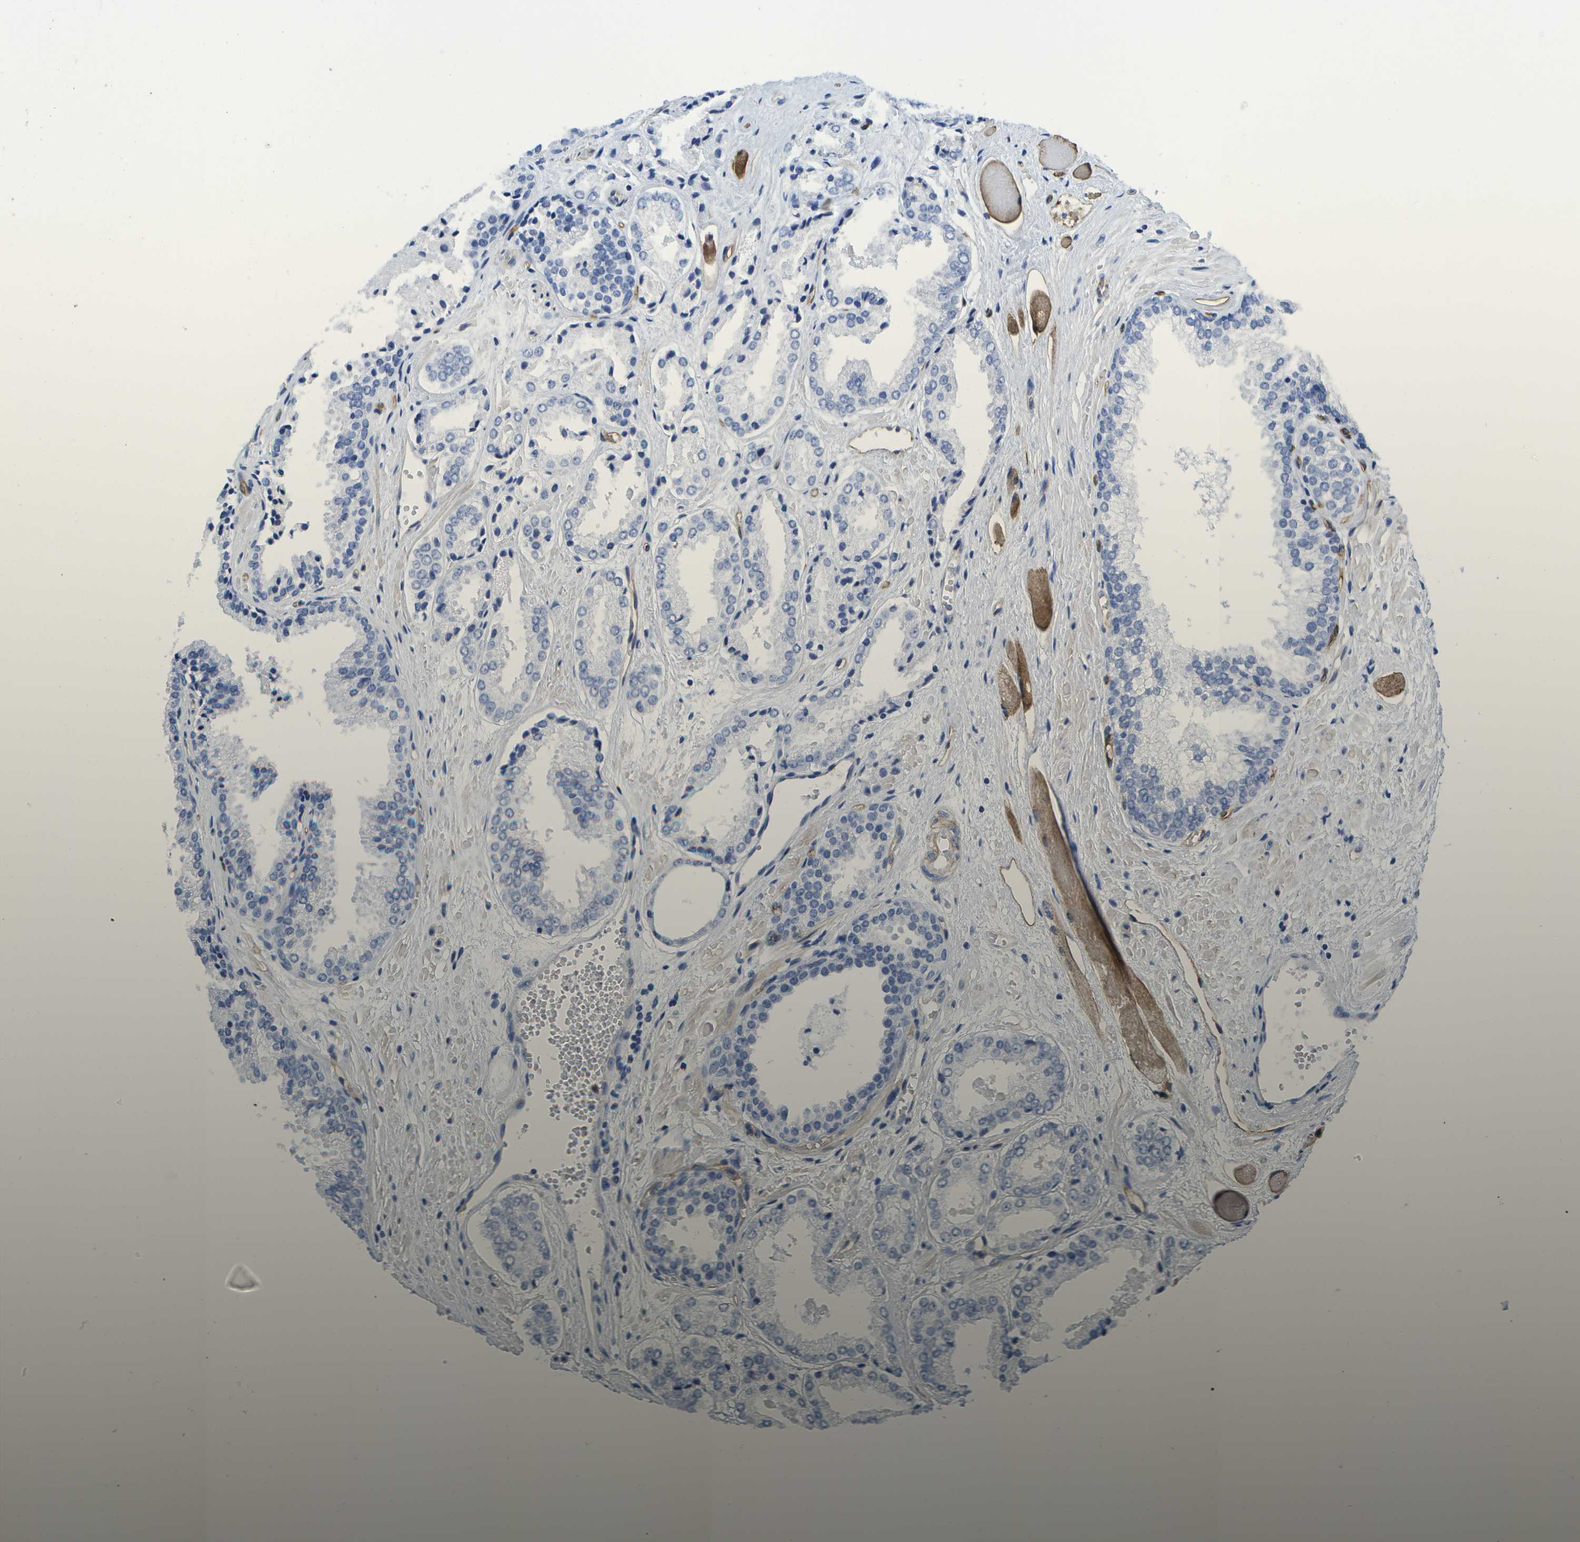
{"staining": {"intensity": "negative", "quantity": "none", "location": "none"}, "tissue": "prostate cancer", "cell_type": "Tumor cells", "image_type": "cancer", "snomed": [{"axis": "morphology", "description": "Adenocarcinoma, Low grade"}, {"axis": "topography", "description": "Prostate"}], "caption": "An immunohistochemistry (IHC) histopathology image of prostate low-grade adenocarcinoma is shown. There is no staining in tumor cells of prostate low-grade adenocarcinoma.", "gene": "DYSF", "patient": {"sex": "male", "age": 57}}